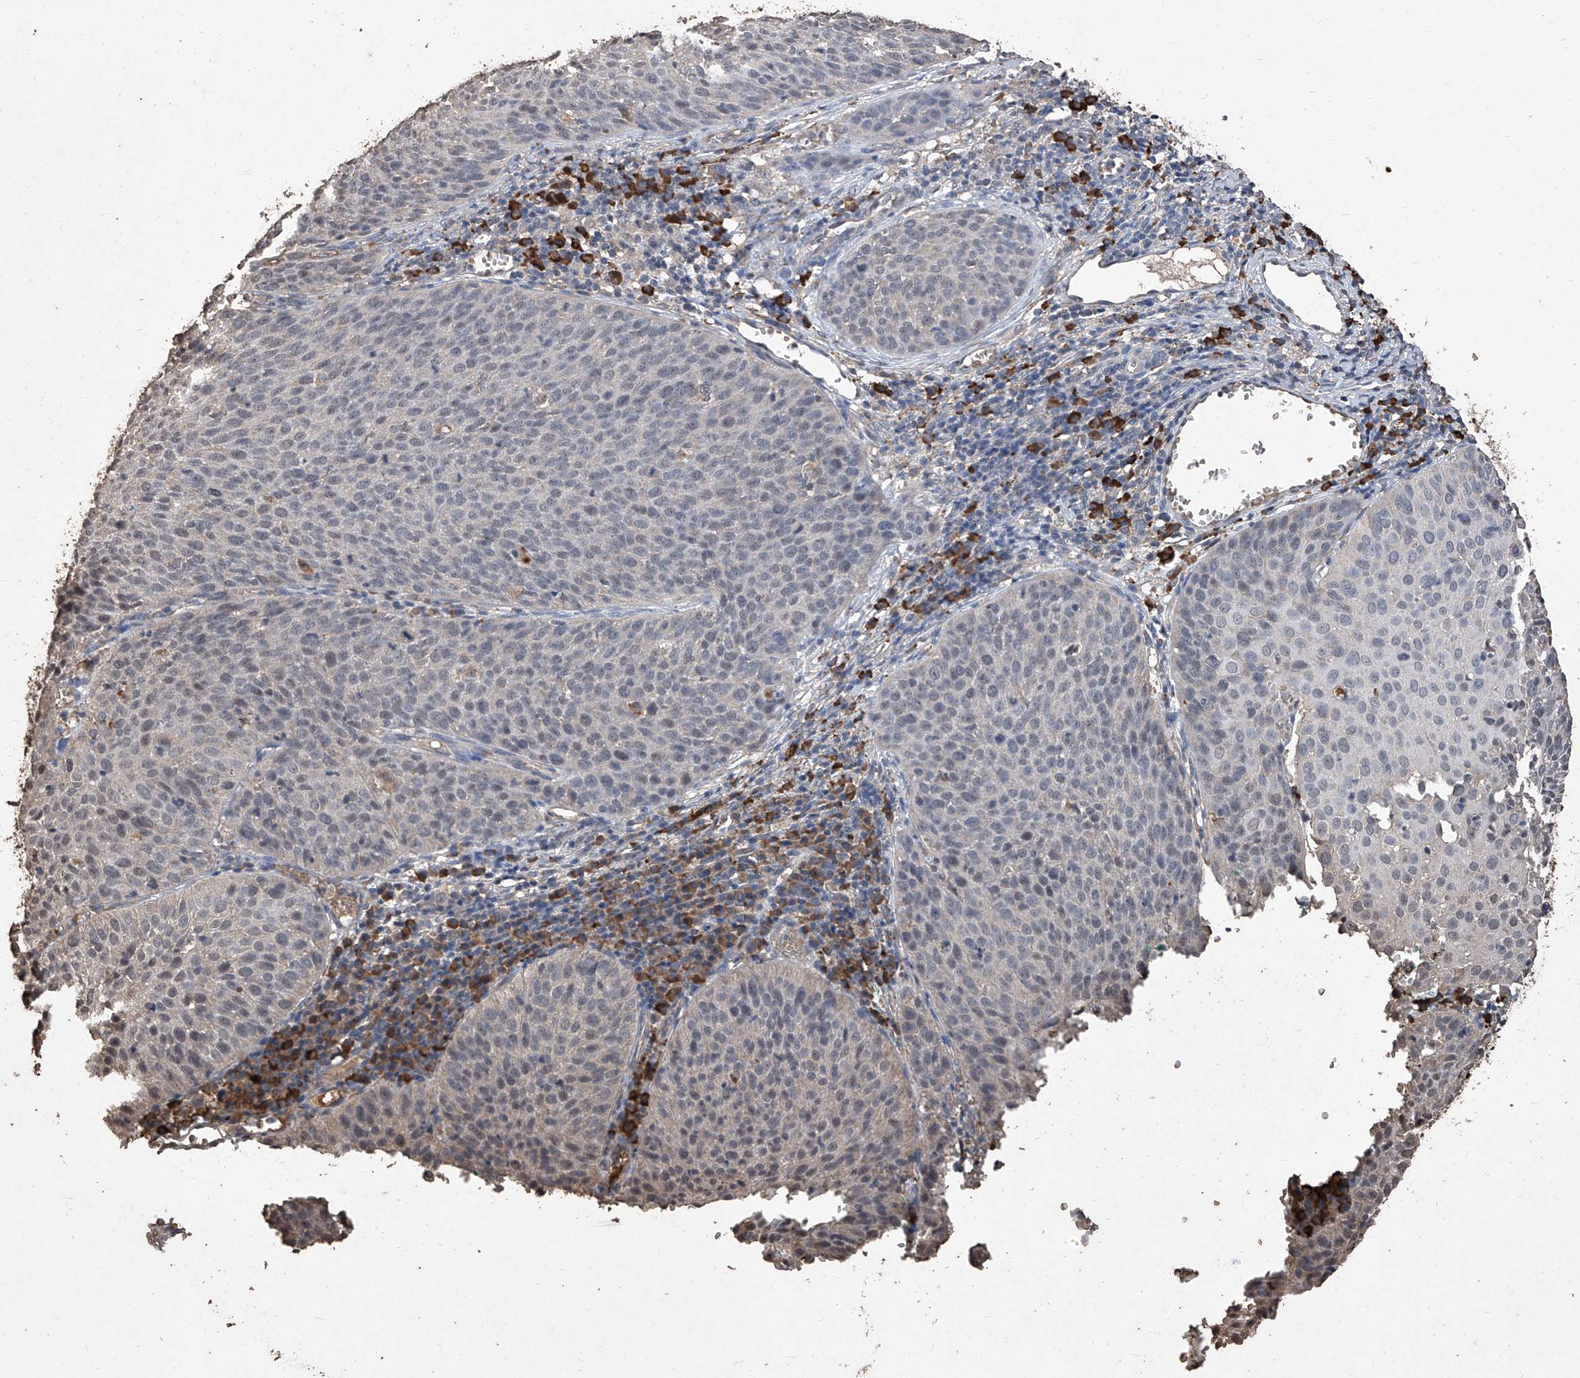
{"staining": {"intensity": "negative", "quantity": "none", "location": "none"}, "tissue": "cervical cancer", "cell_type": "Tumor cells", "image_type": "cancer", "snomed": [{"axis": "morphology", "description": "Squamous cell carcinoma, NOS"}, {"axis": "topography", "description": "Cervix"}], "caption": "The immunohistochemistry (IHC) micrograph has no significant positivity in tumor cells of squamous cell carcinoma (cervical) tissue.", "gene": "EML1", "patient": {"sex": "female", "age": 38}}